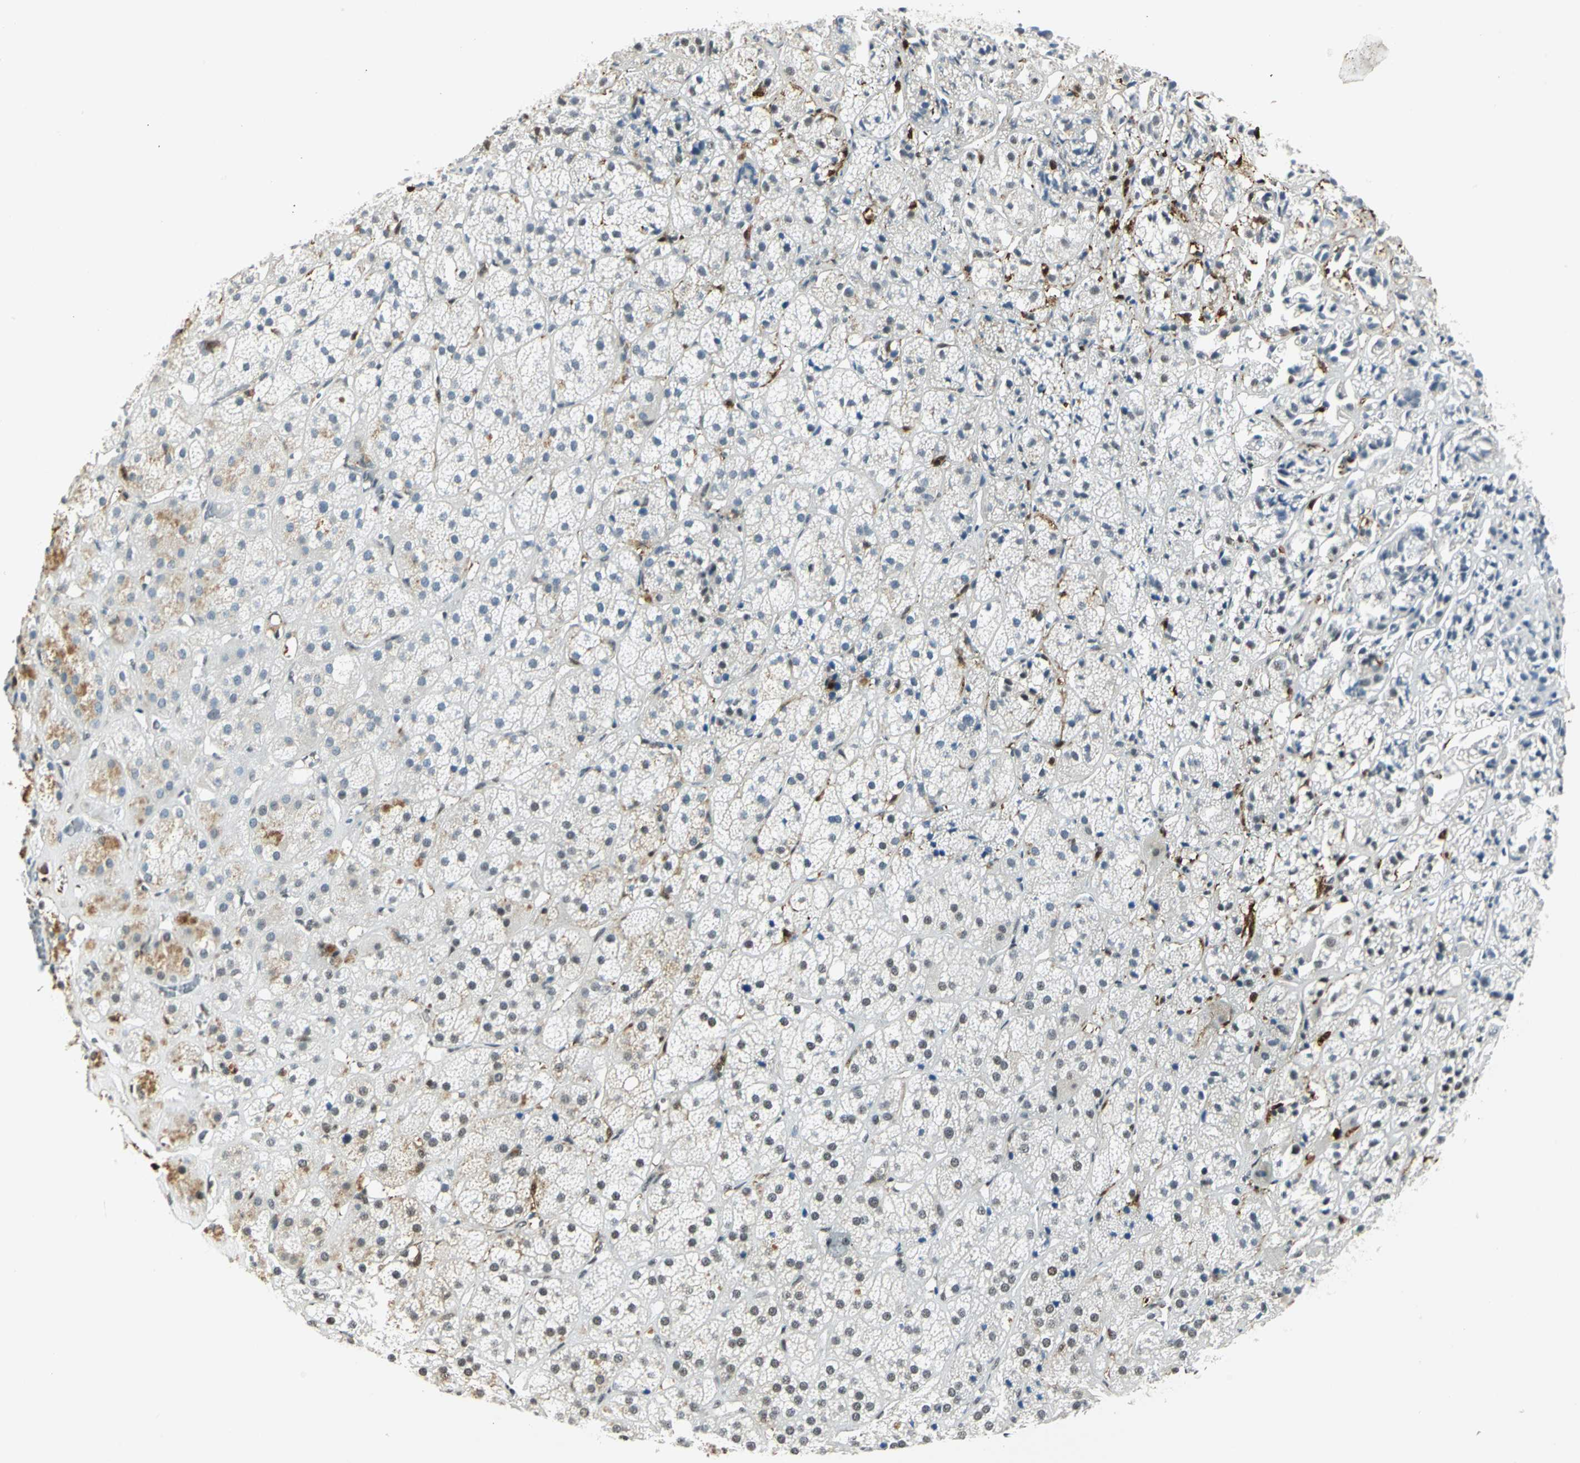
{"staining": {"intensity": "strong", "quantity": "25%-75%", "location": "nuclear"}, "tissue": "adrenal gland", "cell_type": "Glandular cells", "image_type": "normal", "snomed": [{"axis": "morphology", "description": "Normal tissue, NOS"}, {"axis": "topography", "description": "Adrenal gland"}], "caption": "Protein expression analysis of unremarkable adrenal gland displays strong nuclear positivity in approximately 25%-75% of glandular cells.", "gene": "MTMR10", "patient": {"sex": "female", "age": 71}}